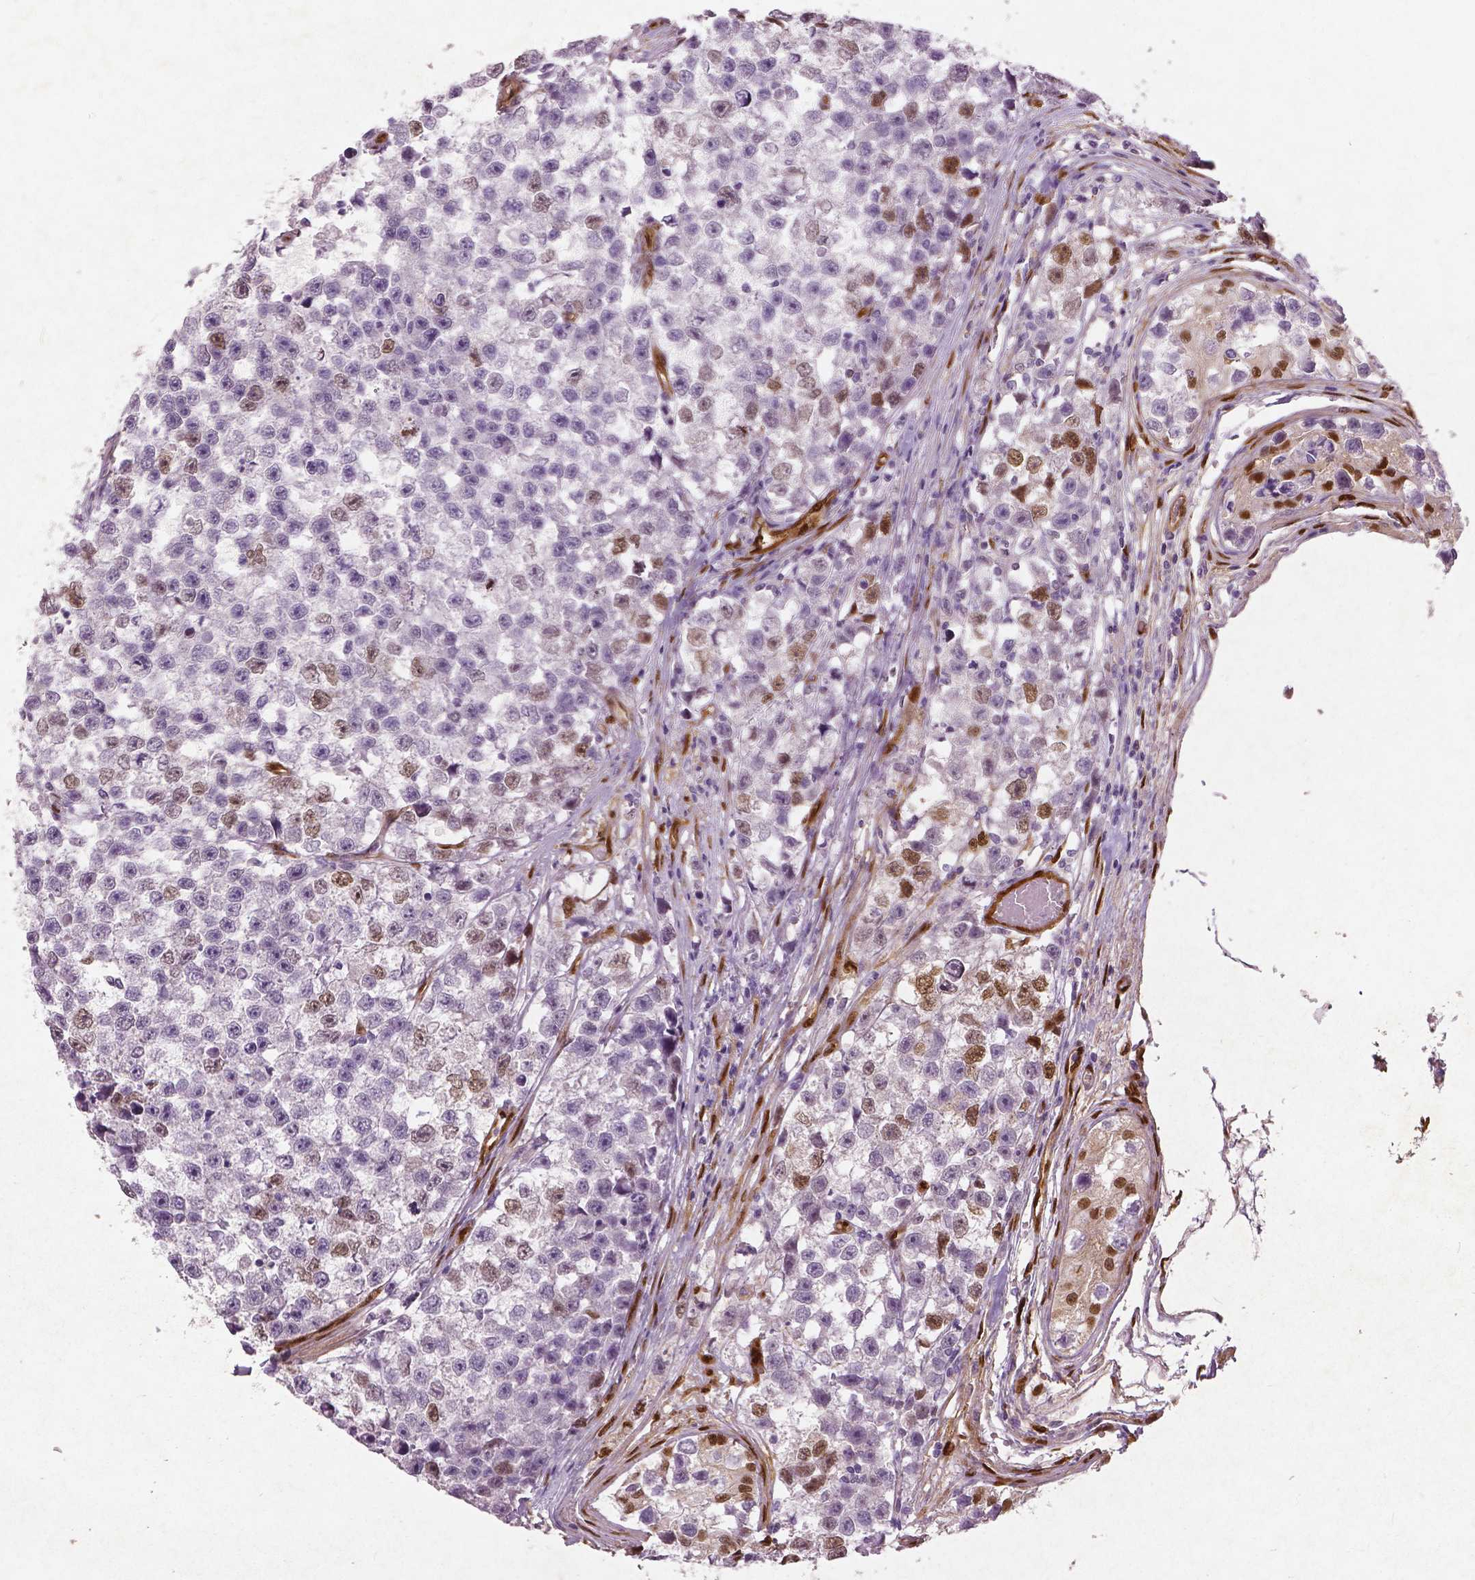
{"staining": {"intensity": "moderate", "quantity": "<25%", "location": "nuclear"}, "tissue": "testis cancer", "cell_type": "Tumor cells", "image_type": "cancer", "snomed": [{"axis": "morphology", "description": "Seminoma, NOS"}, {"axis": "topography", "description": "Testis"}], "caption": "IHC (DAB) staining of human testis cancer (seminoma) displays moderate nuclear protein expression in about <25% of tumor cells.", "gene": "WWTR1", "patient": {"sex": "male", "age": 26}}